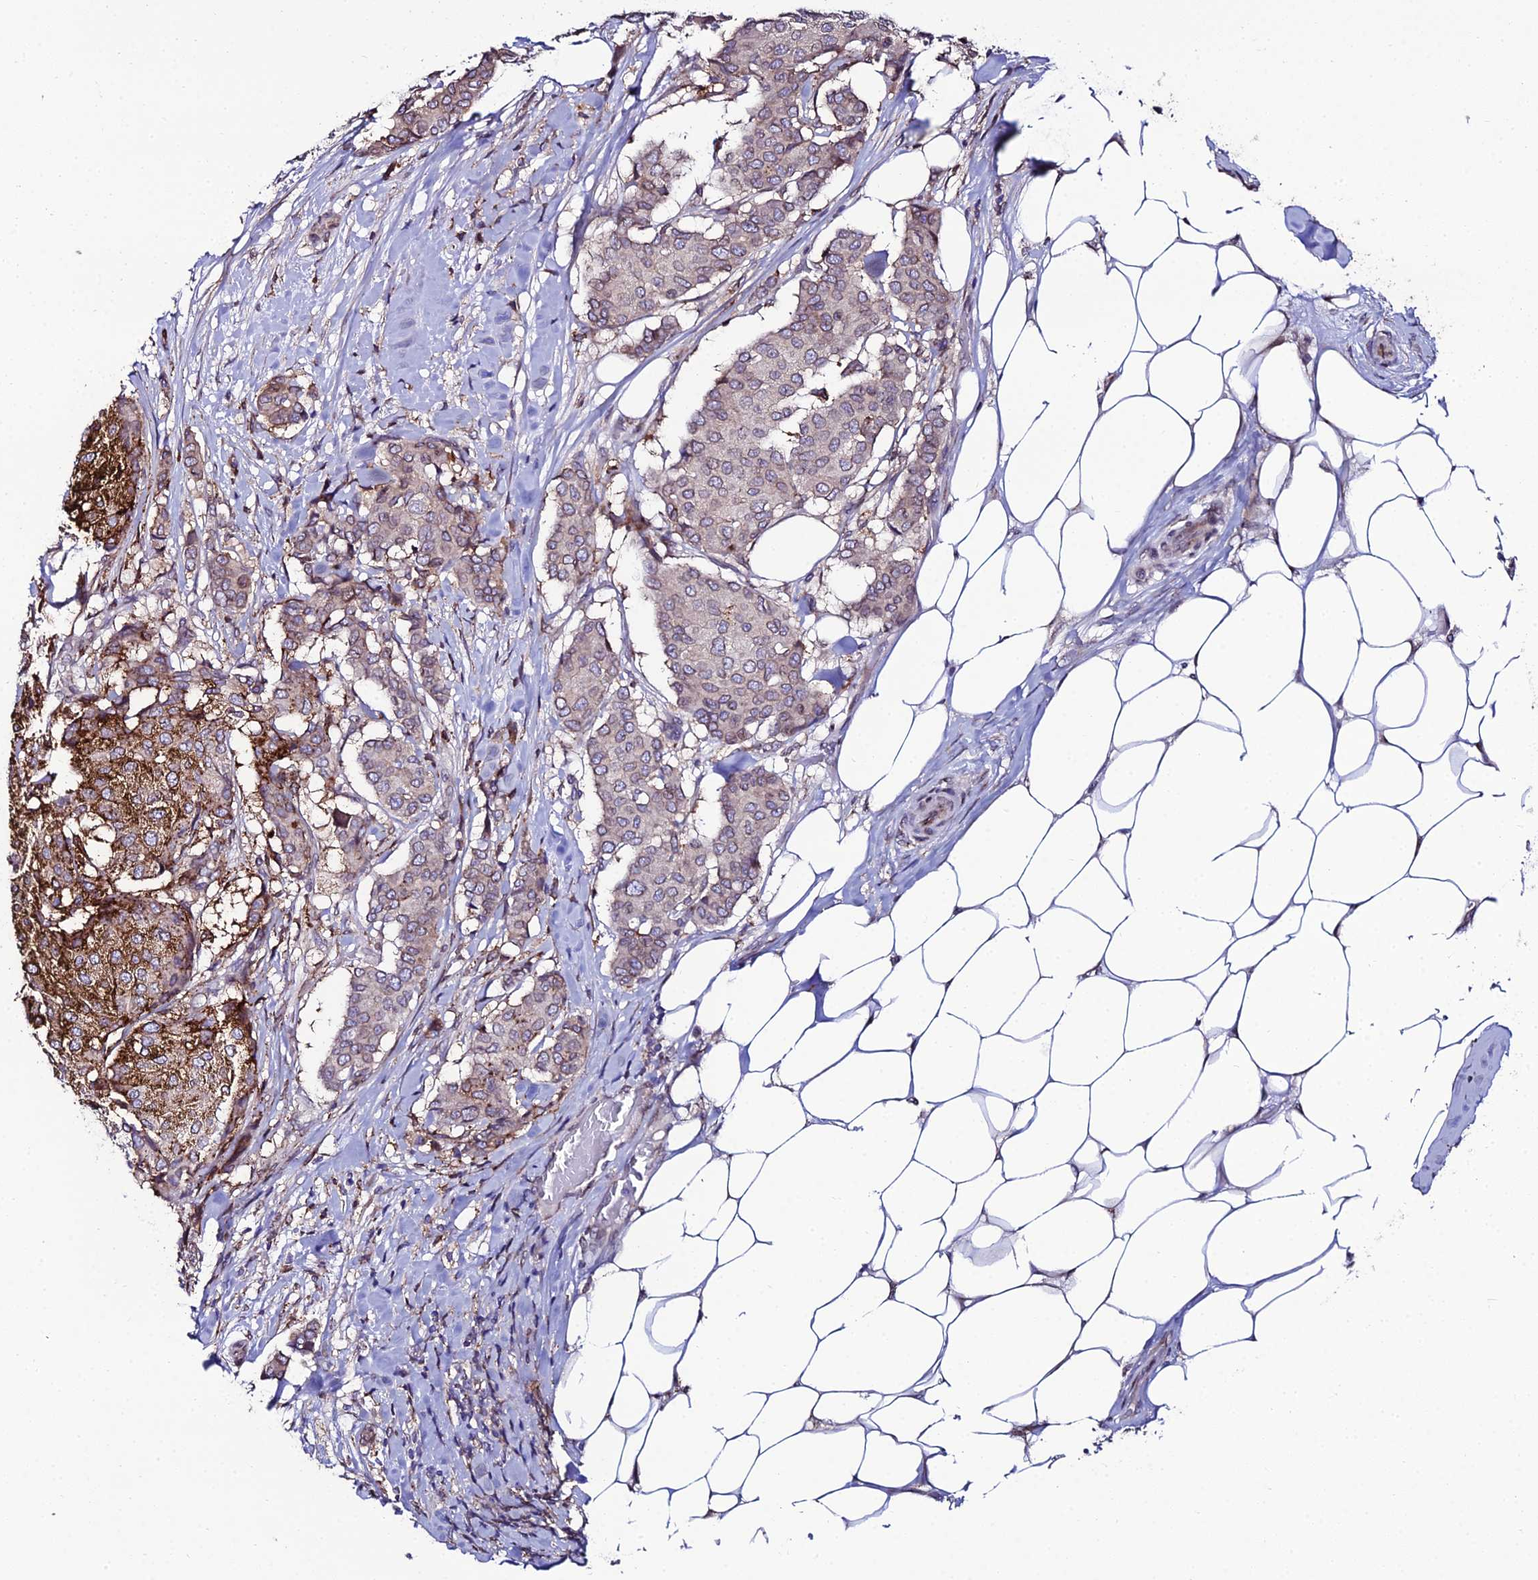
{"staining": {"intensity": "strong", "quantity": "<25%", "location": "cytoplasmic/membranous"}, "tissue": "breast cancer", "cell_type": "Tumor cells", "image_type": "cancer", "snomed": [{"axis": "morphology", "description": "Duct carcinoma"}, {"axis": "topography", "description": "Breast"}], "caption": "Immunohistochemistry histopathology image of human breast infiltrating ductal carcinoma stained for a protein (brown), which exhibits medium levels of strong cytoplasmic/membranous staining in about <25% of tumor cells.", "gene": "DDX19A", "patient": {"sex": "female", "age": 75}}